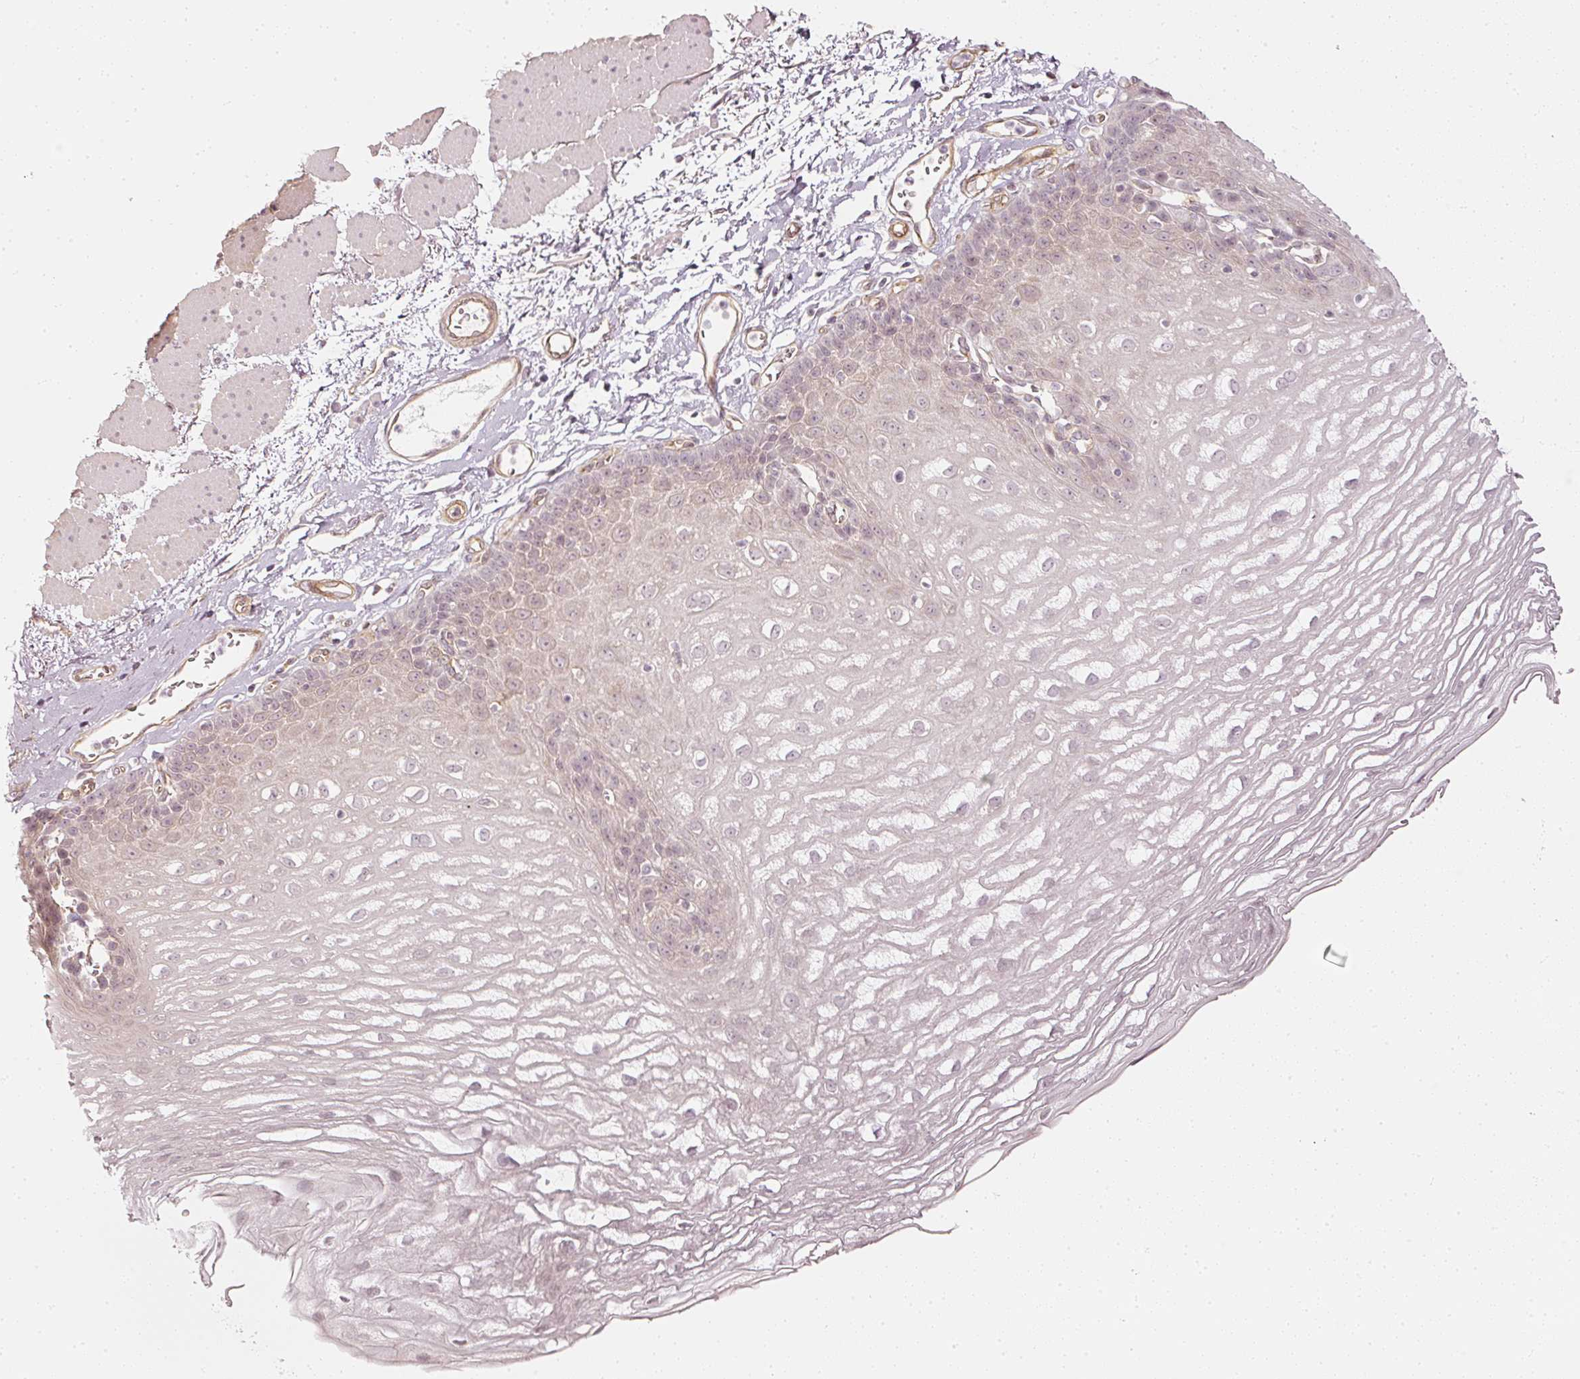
{"staining": {"intensity": "negative", "quantity": "none", "location": "none"}, "tissue": "esophagus", "cell_type": "Squamous epithelial cells", "image_type": "normal", "snomed": [{"axis": "morphology", "description": "Normal tissue, NOS"}, {"axis": "topography", "description": "Esophagus"}], "caption": "DAB (3,3'-diaminobenzidine) immunohistochemical staining of unremarkable esophagus demonstrates no significant expression in squamous epithelial cells.", "gene": "DRD2", "patient": {"sex": "female", "age": 81}}